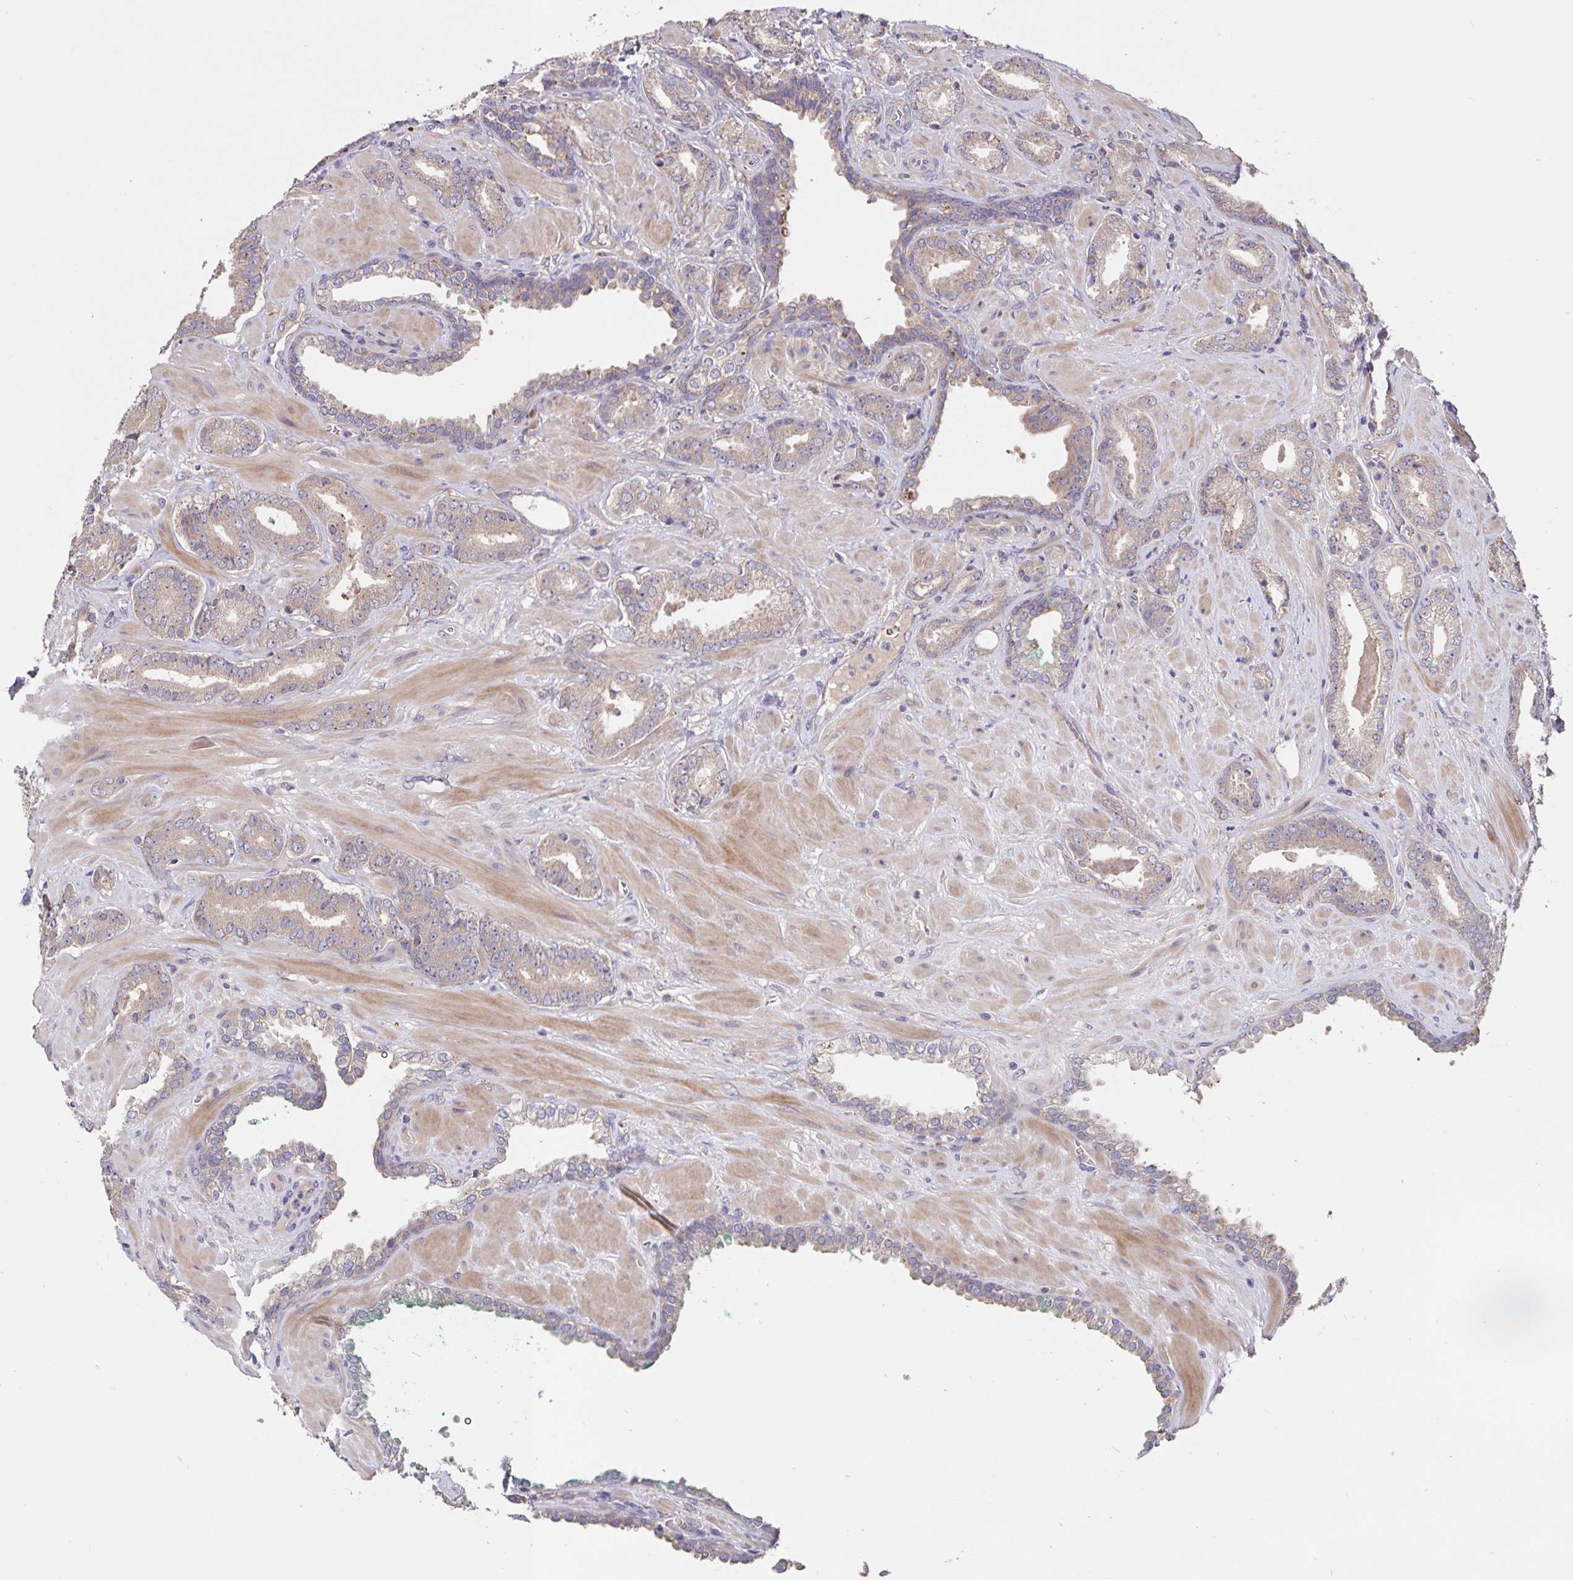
{"staining": {"intensity": "weak", "quantity": ">75%", "location": "cytoplasmic/membranous"}, "tissue": "prostate cancer", "cell_type": "Tumor cells", "image_type": "cancer", "snomed": [{"axis": "morphology", "description": "Adenocarcinoma, High grade"}, {"axis": "topography", "description": "Prostate"}], "caption": "Immunohistochemistry image of neoplastic tissue: prostate cancer stained using immunohistochemistry demonstrates low levels of weak protein expression localized specifically in the cytoplasmic/membranous of tumor cells, appearing as a cytoplasmic/membranous brown color.", "gene": "FBXL16", "patient": {"sex": "male", "age": 56}}